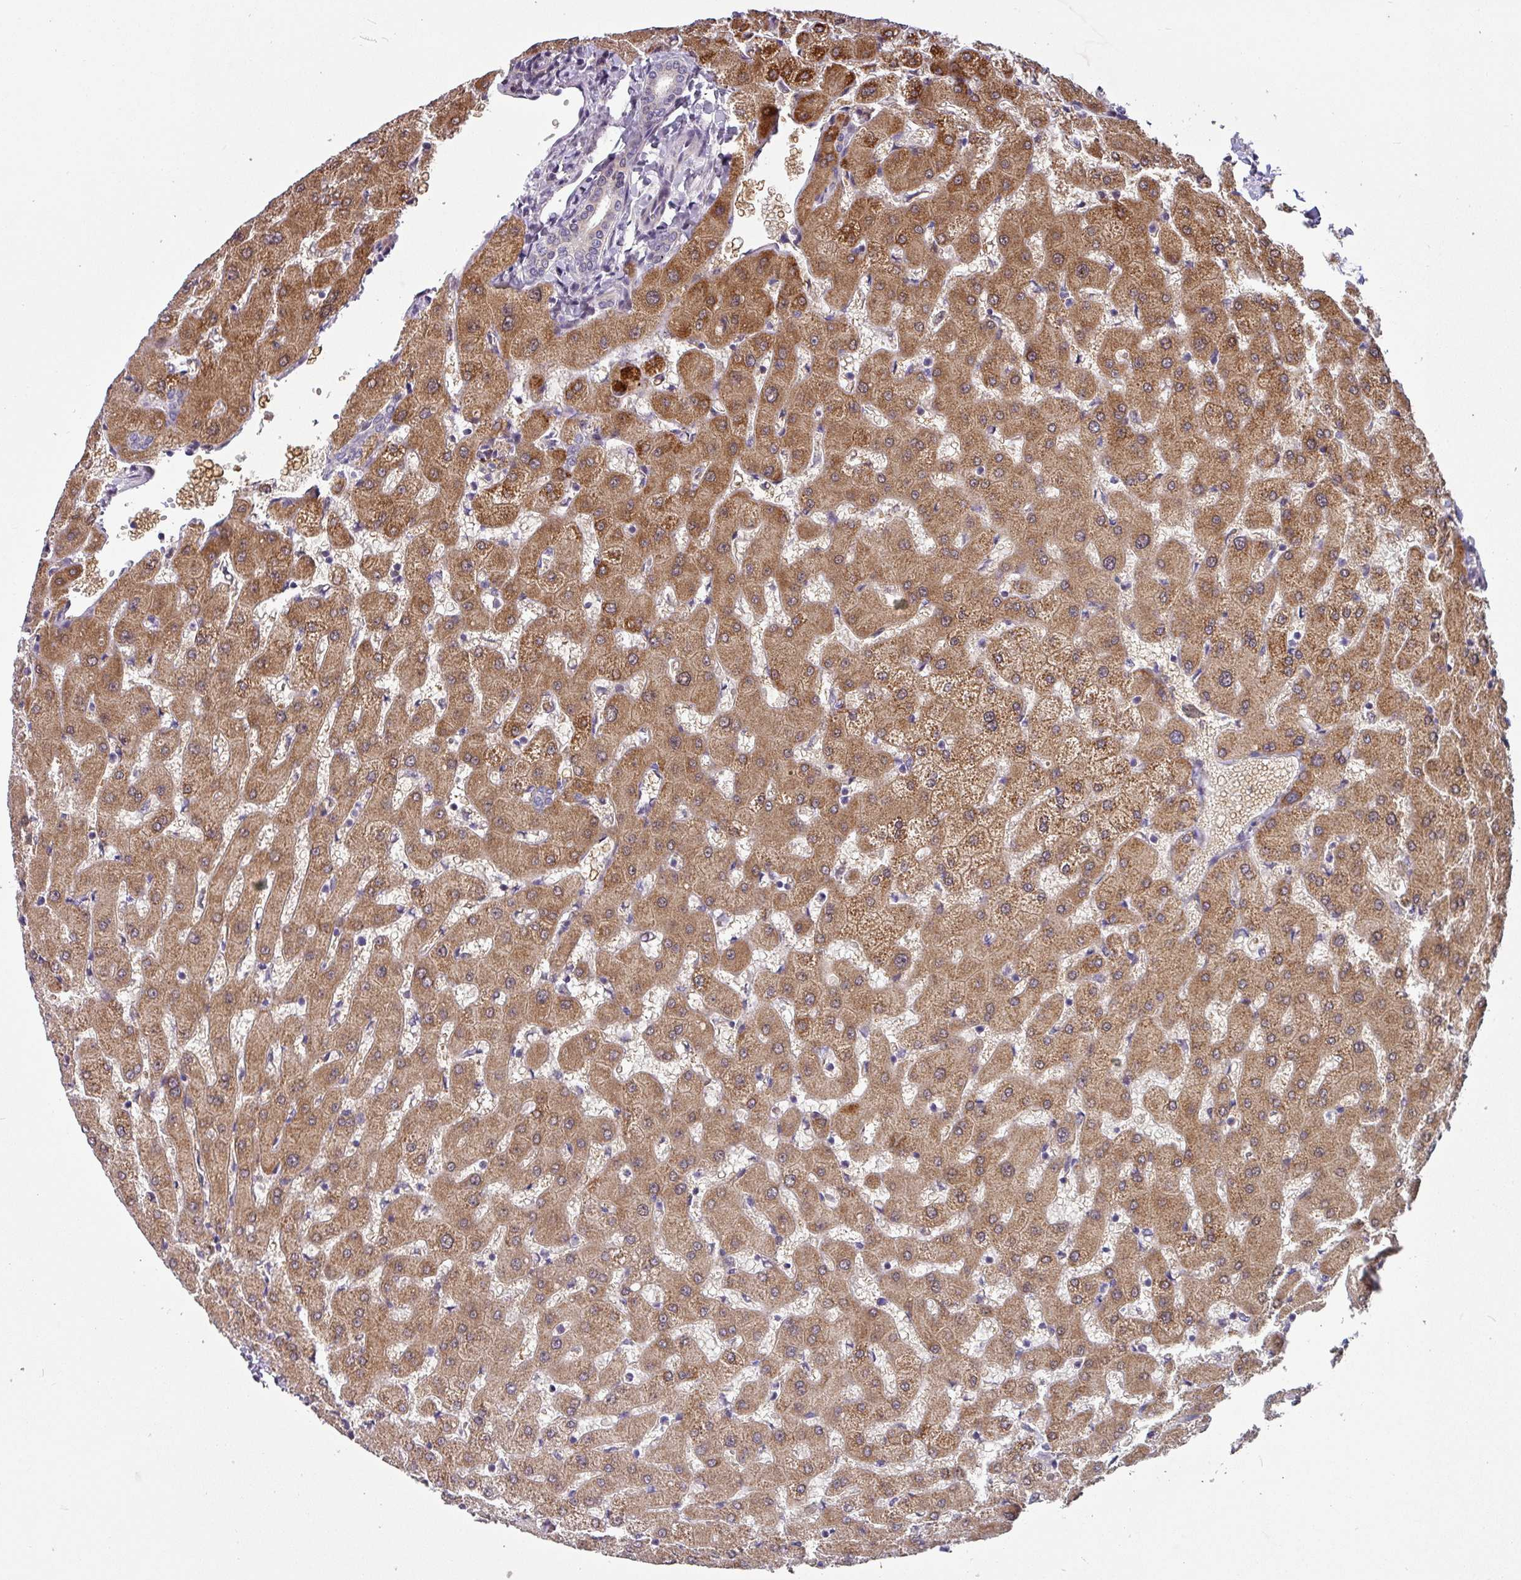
{"staining": {"intensity": "negative", "quantity": "none", "location": "none"}, "tissue": "liver", "cell_type": "Cholangiocytes", "image_type": "normal", "snomed": [{"axis": "morphology", "description": "Normal tissue, NOS"}, {"axis": "topography", "description": "Liver"}], "caption": "This is an immunohistochemistry (IHC) histopathology image of unremarkable liver. There is no positivity in cholangiocytes.", "gene": "KLHL3", "patient": {"sex": "female", "age": 63}}